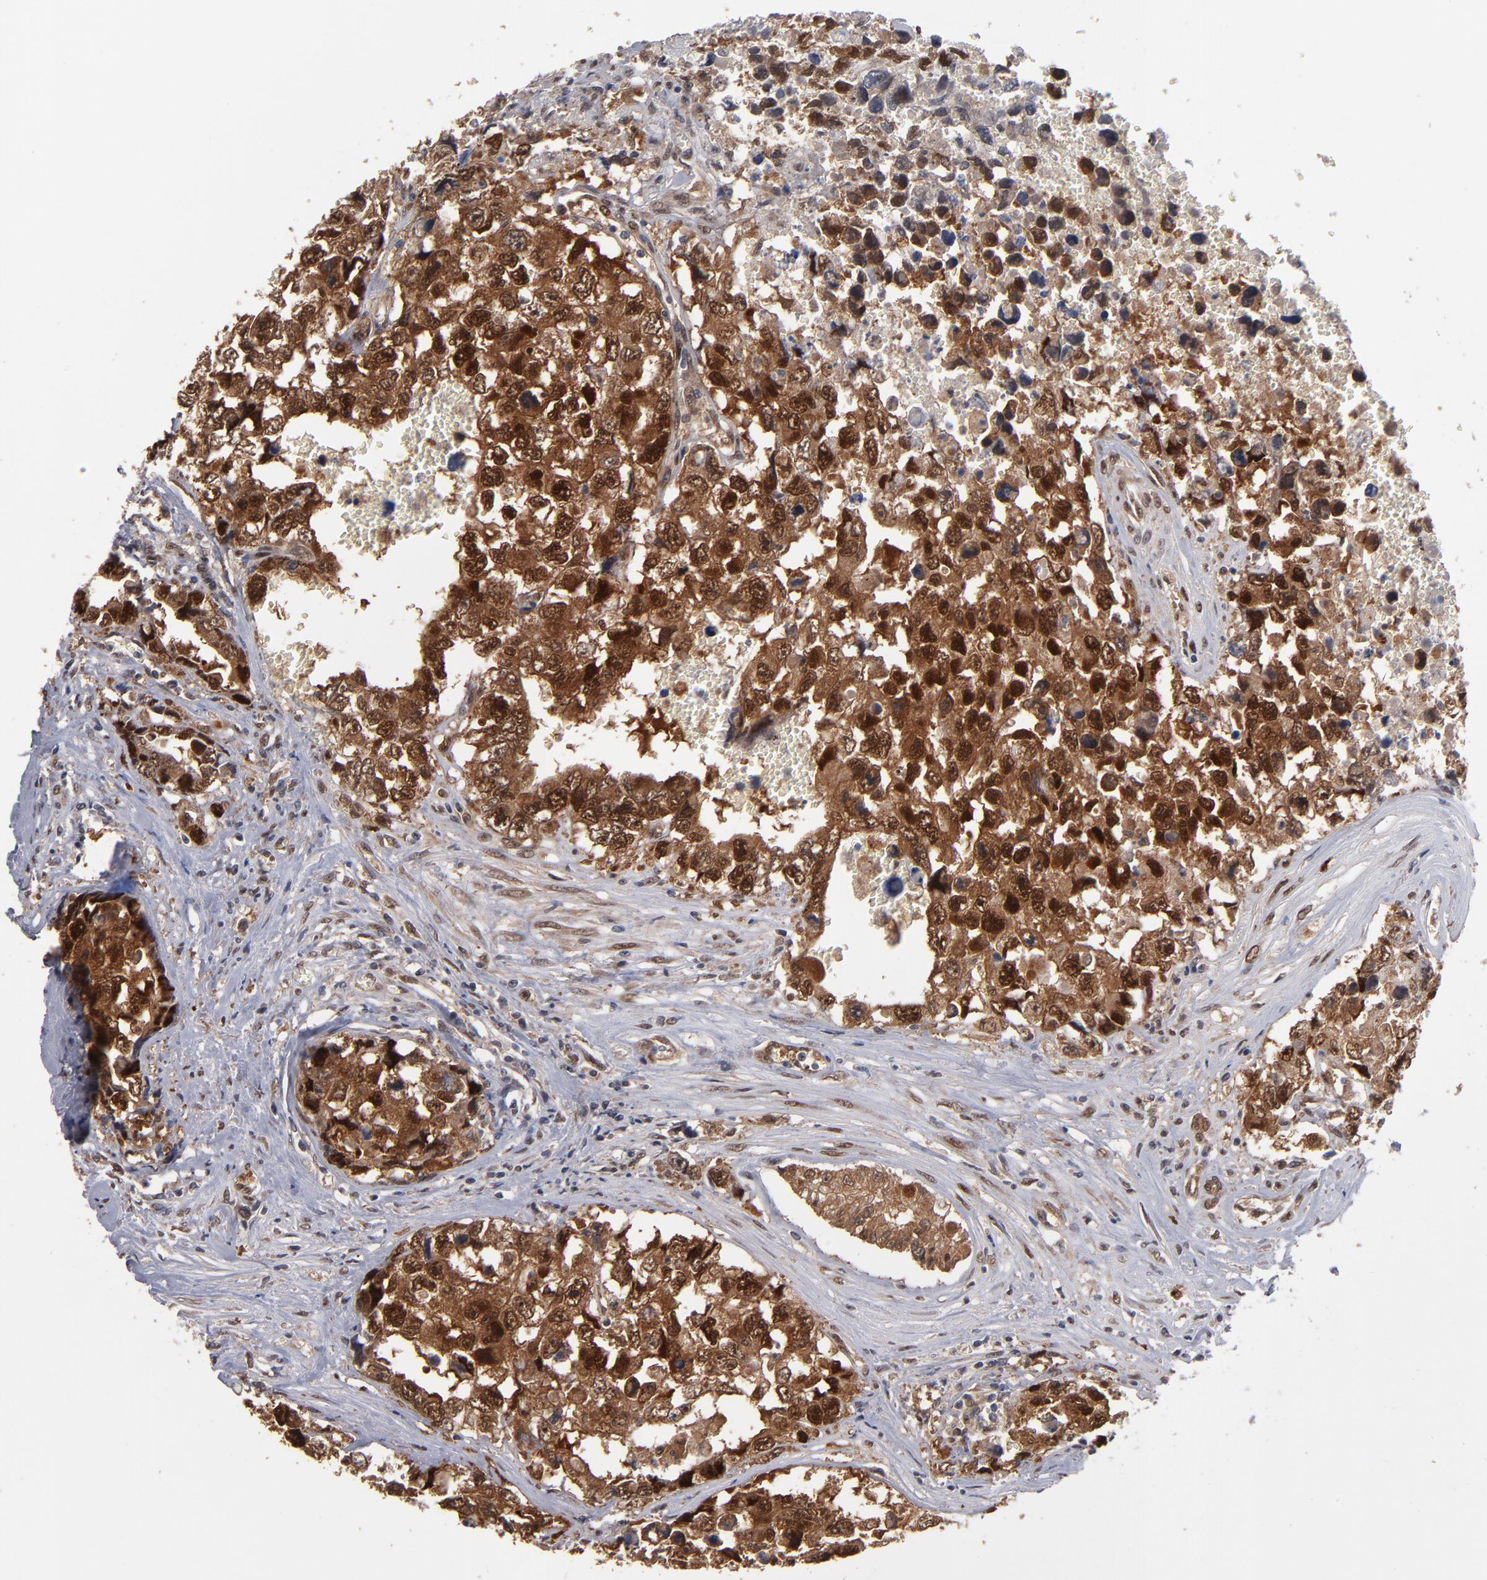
{"staining": {"intensity": "strong", "quantity": ">75%", "location": "cytoplasmic/membranous,nuclear"}, "tissue": "testis cancer", "cell_type": "Tumor cells", "image_type": "cancer", "snomed": [{"axis": "morphology", "description": "Carcinoma, Embryonal, NOS"}, {"axis": "topography", "description": "Testis"}], "caption": "Protein expression analysis of testis cancer (embryonal carcinoma) displays strong cytoplasmic/membranous and nuclear staining in approximately >75% of tumor cells. (DAB (3,3'-diaminobenzidine) IHC with brightfield microscopy, high magnification).", "gene": "HUWE1", "patient": {"sex": "male", "age": 31}}